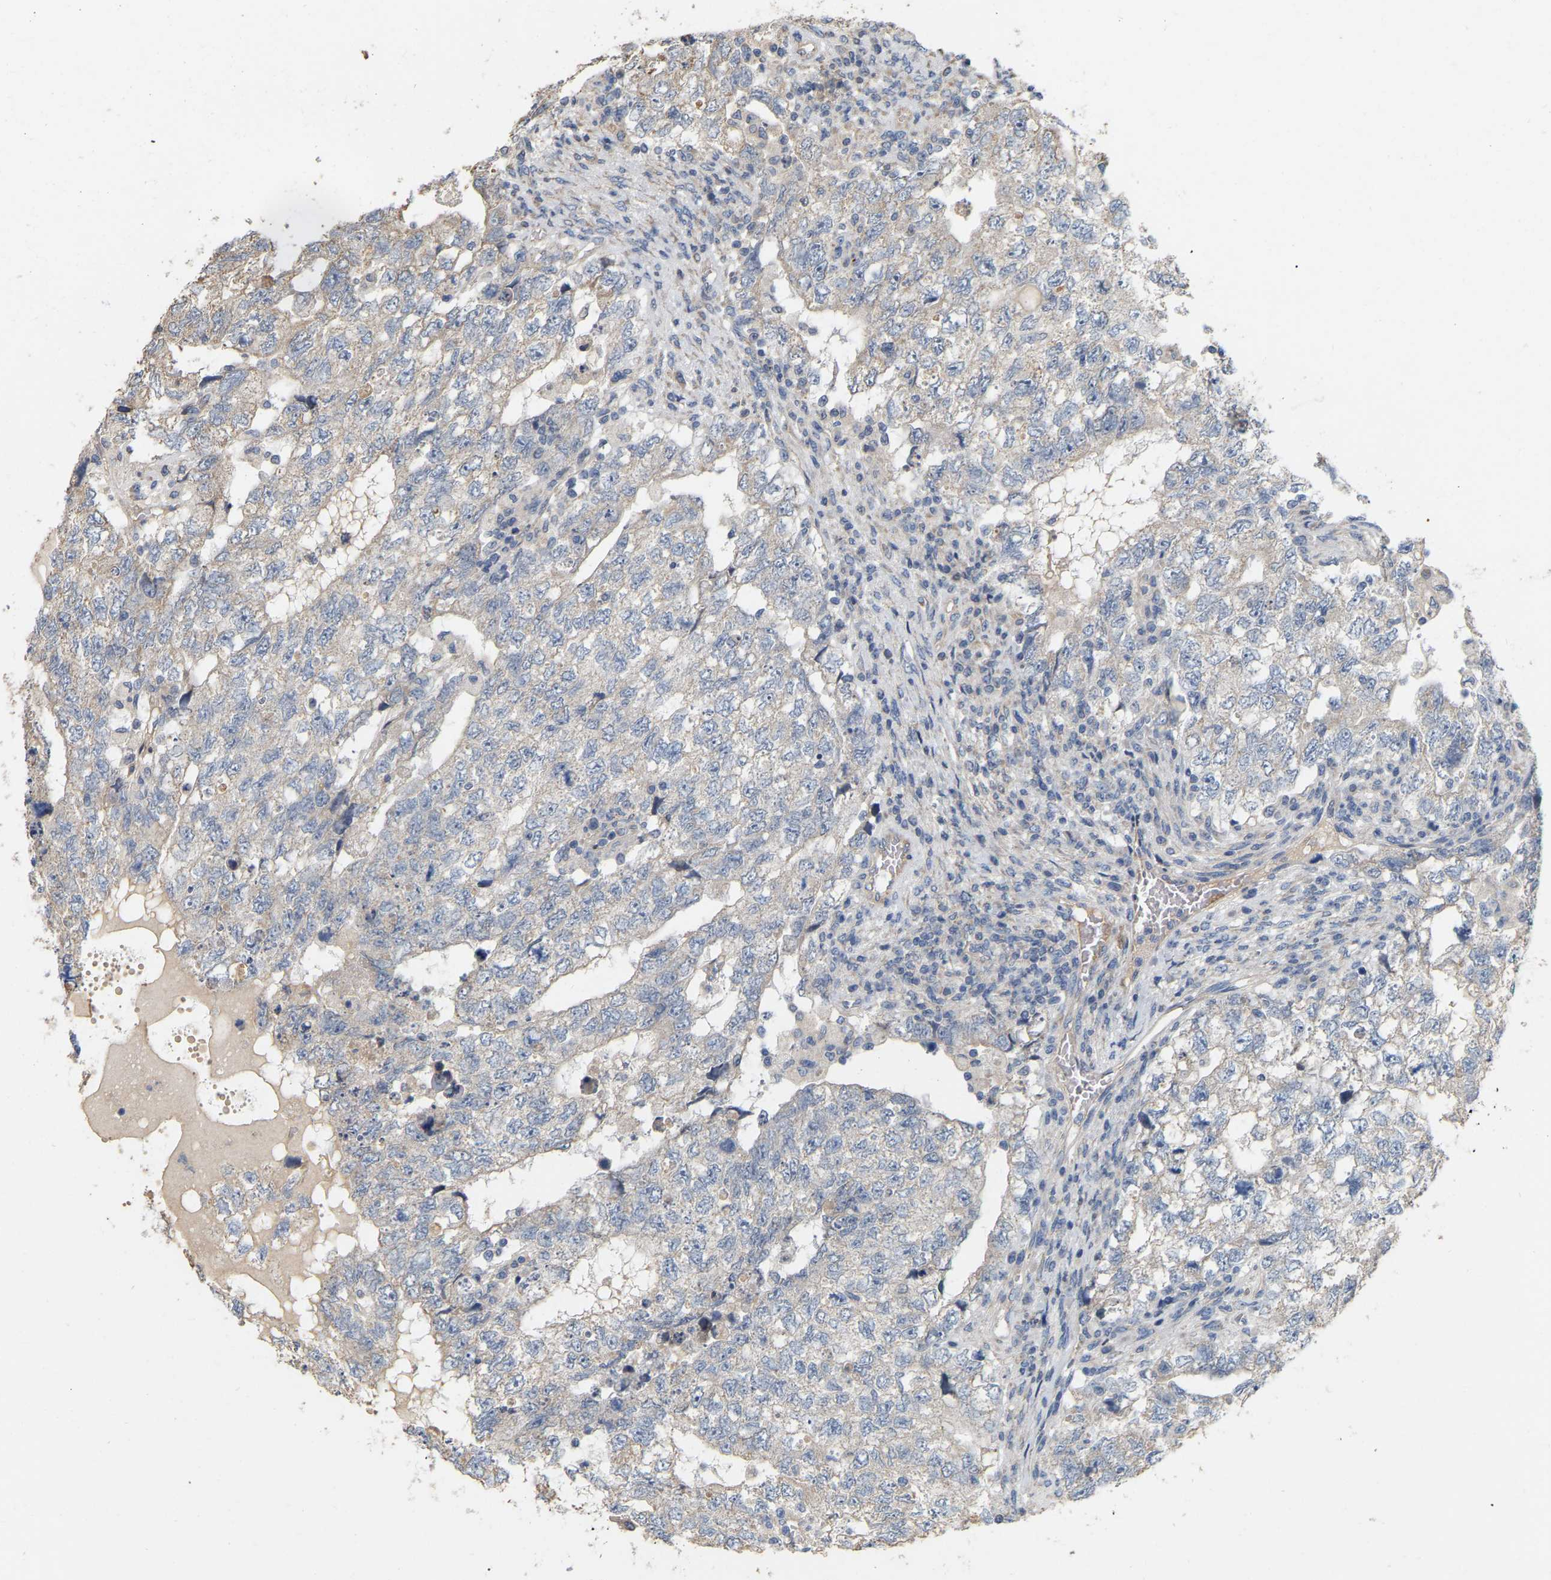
{"staining": {"intensity": "weak", "quantity": "25%-75%", "location": "cytoplasmic/membranous"}, "tissue": "testis cancer", "cell_type": "Tumor cells", "image_type": "cancer", "snomed": [{"axis": "morphology", "description": "Carcinoma, Embryonal, NOS"}, {"axis": "topography", "description": "Testis"}], "caption": "Testis embryonal carcinoma tissue reveals weak cytoplasmic/membranous expression in approximately 25%-75% of tumor cells, visualized by immunohistochemistry.", "gene": "SSH1", "patient": {"sex": "male", "age": 36}}